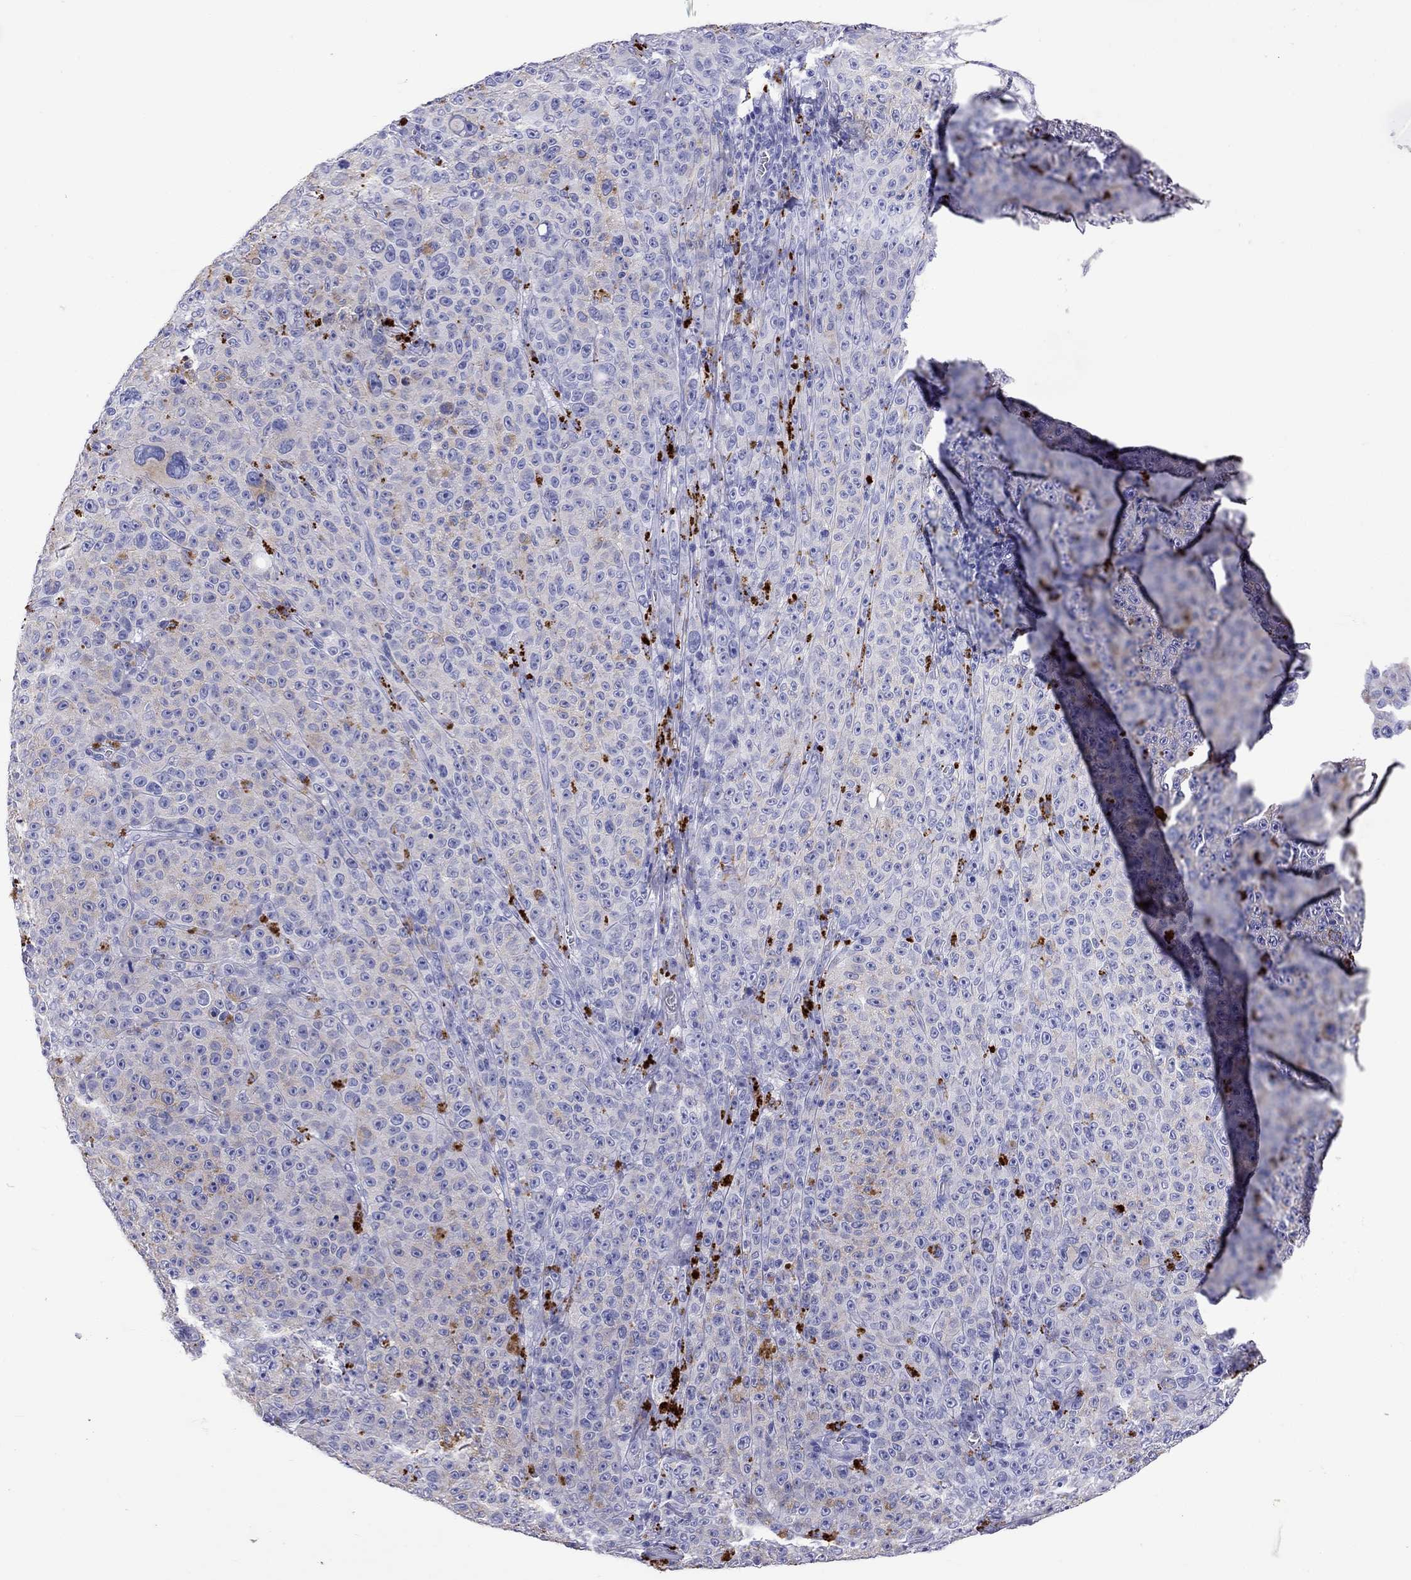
{"staining": {"intensity": "moderate", "quantity": "<25%", "location": "cytoplasmic/membranous"}, "tissue": "melanoma", "cell_type": "Tumor cells", "image_type": "cancer", "snomed": [{"axis": "morphology", "description": "Malignant melanoma, NOS"}, {"axis": "topography", "description": "Skin"}], "caption": "Approximately <25% of tumor cells in human melanoma exhibit moderate cytoplasmic/membranous protein positivity as visualized by brown immunohistochemical staining.", "gene": "SERPINA3", "patient": {"sex": "female", "age": 82}}